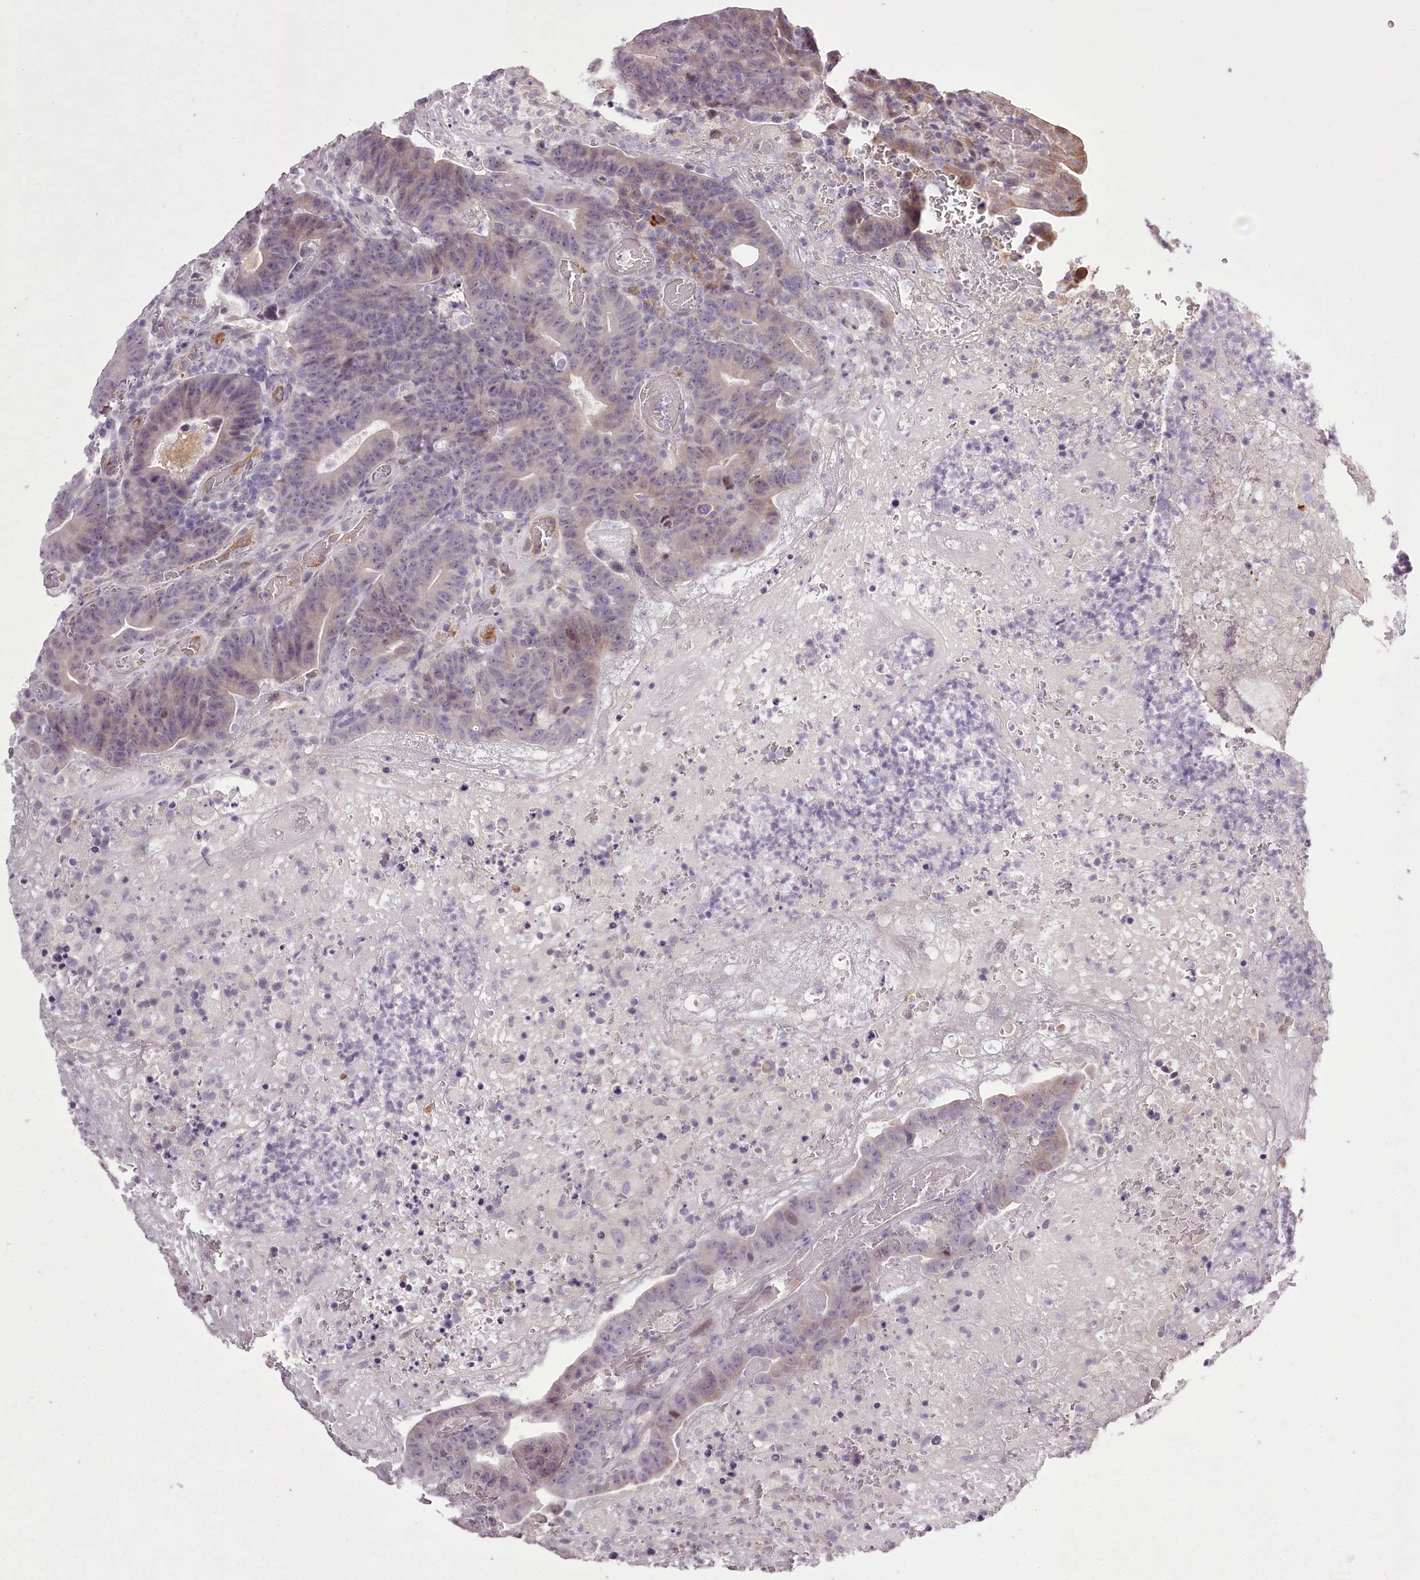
{"staining": {"intensity": "weak", "quantity": "<25%", "location": "cytoplasmic/membranous,nuclear"}, "tissue": "colorectal cancer", "cell_type": "Tumor cells", "image_type": "cancer", "snomed": [{"axis": "morphology", "description": "Normal tissue, NOS"}, {"axis": "morphology", "description": "Adenocarcinoma, NOS"}, {"axis": "topography", "description": "Colon"}], "caption": "Histopathology image shows no protein positivity in tumor cells of colorectal cancer (adenocarcinoma) tissue. Nuclei are stained in blue.", "gene": "C1orf56", "patient": {"sex": "female", "age": 75}}